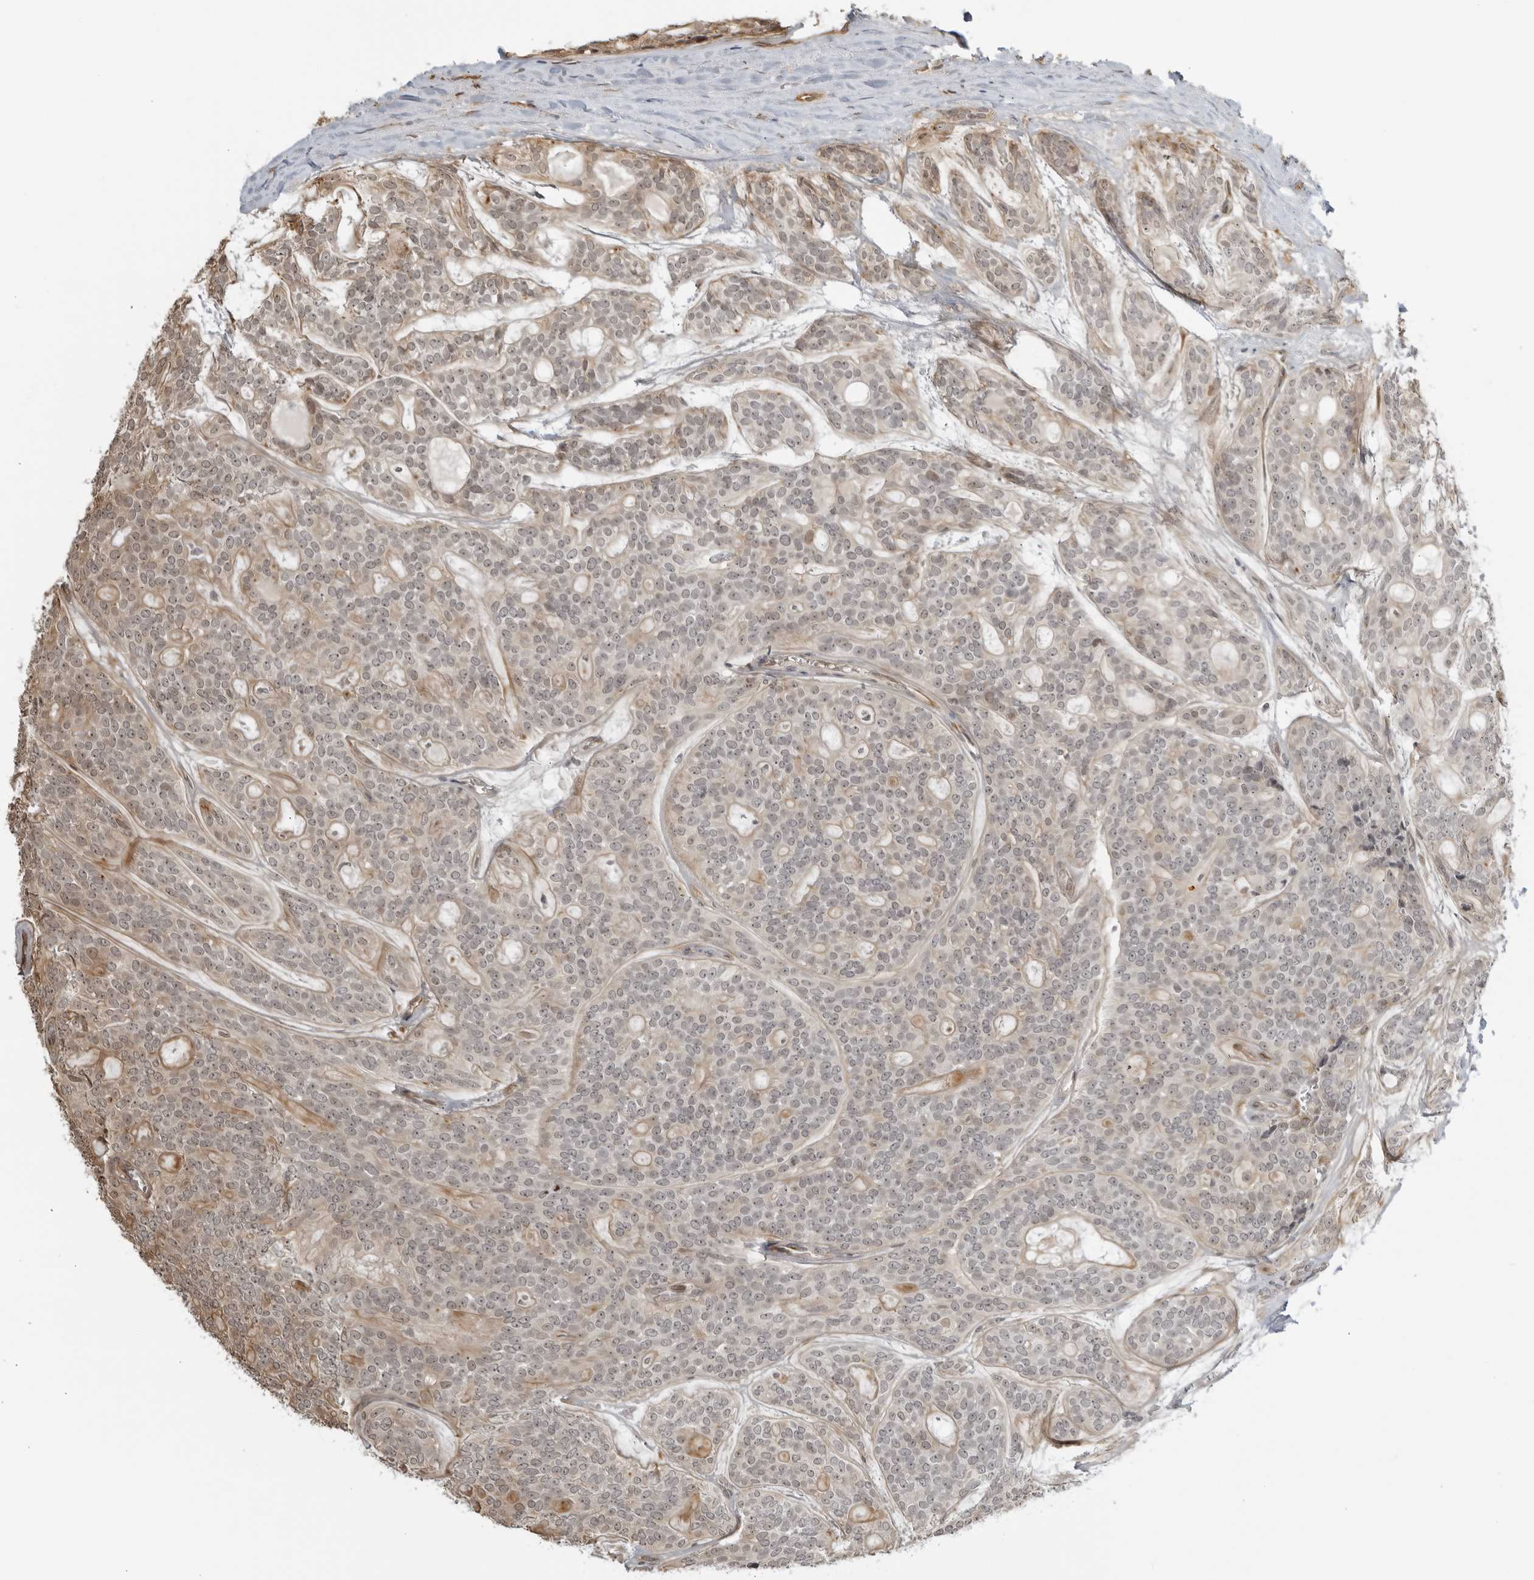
{"staining": {"intensity": "weak", "quantity": "<25%", "location": "cytoplasmic/membranous,nuclear"}, "tissue": "head and neck cancer", "cell_type": "Tumor cells", "image_type": "cancer", "snomed": [{"axis": "morphology", "description": "Adenocarcinoma, NOS"}, {"axis": "topography", "description": "Head-Neck"}], "caption": "Image shows no significant protein staining in tumor cells of head and neck cancer (adenocarcinoma).", "gene": "TCF21", "patient": {"sex": "male", "age": 66}}